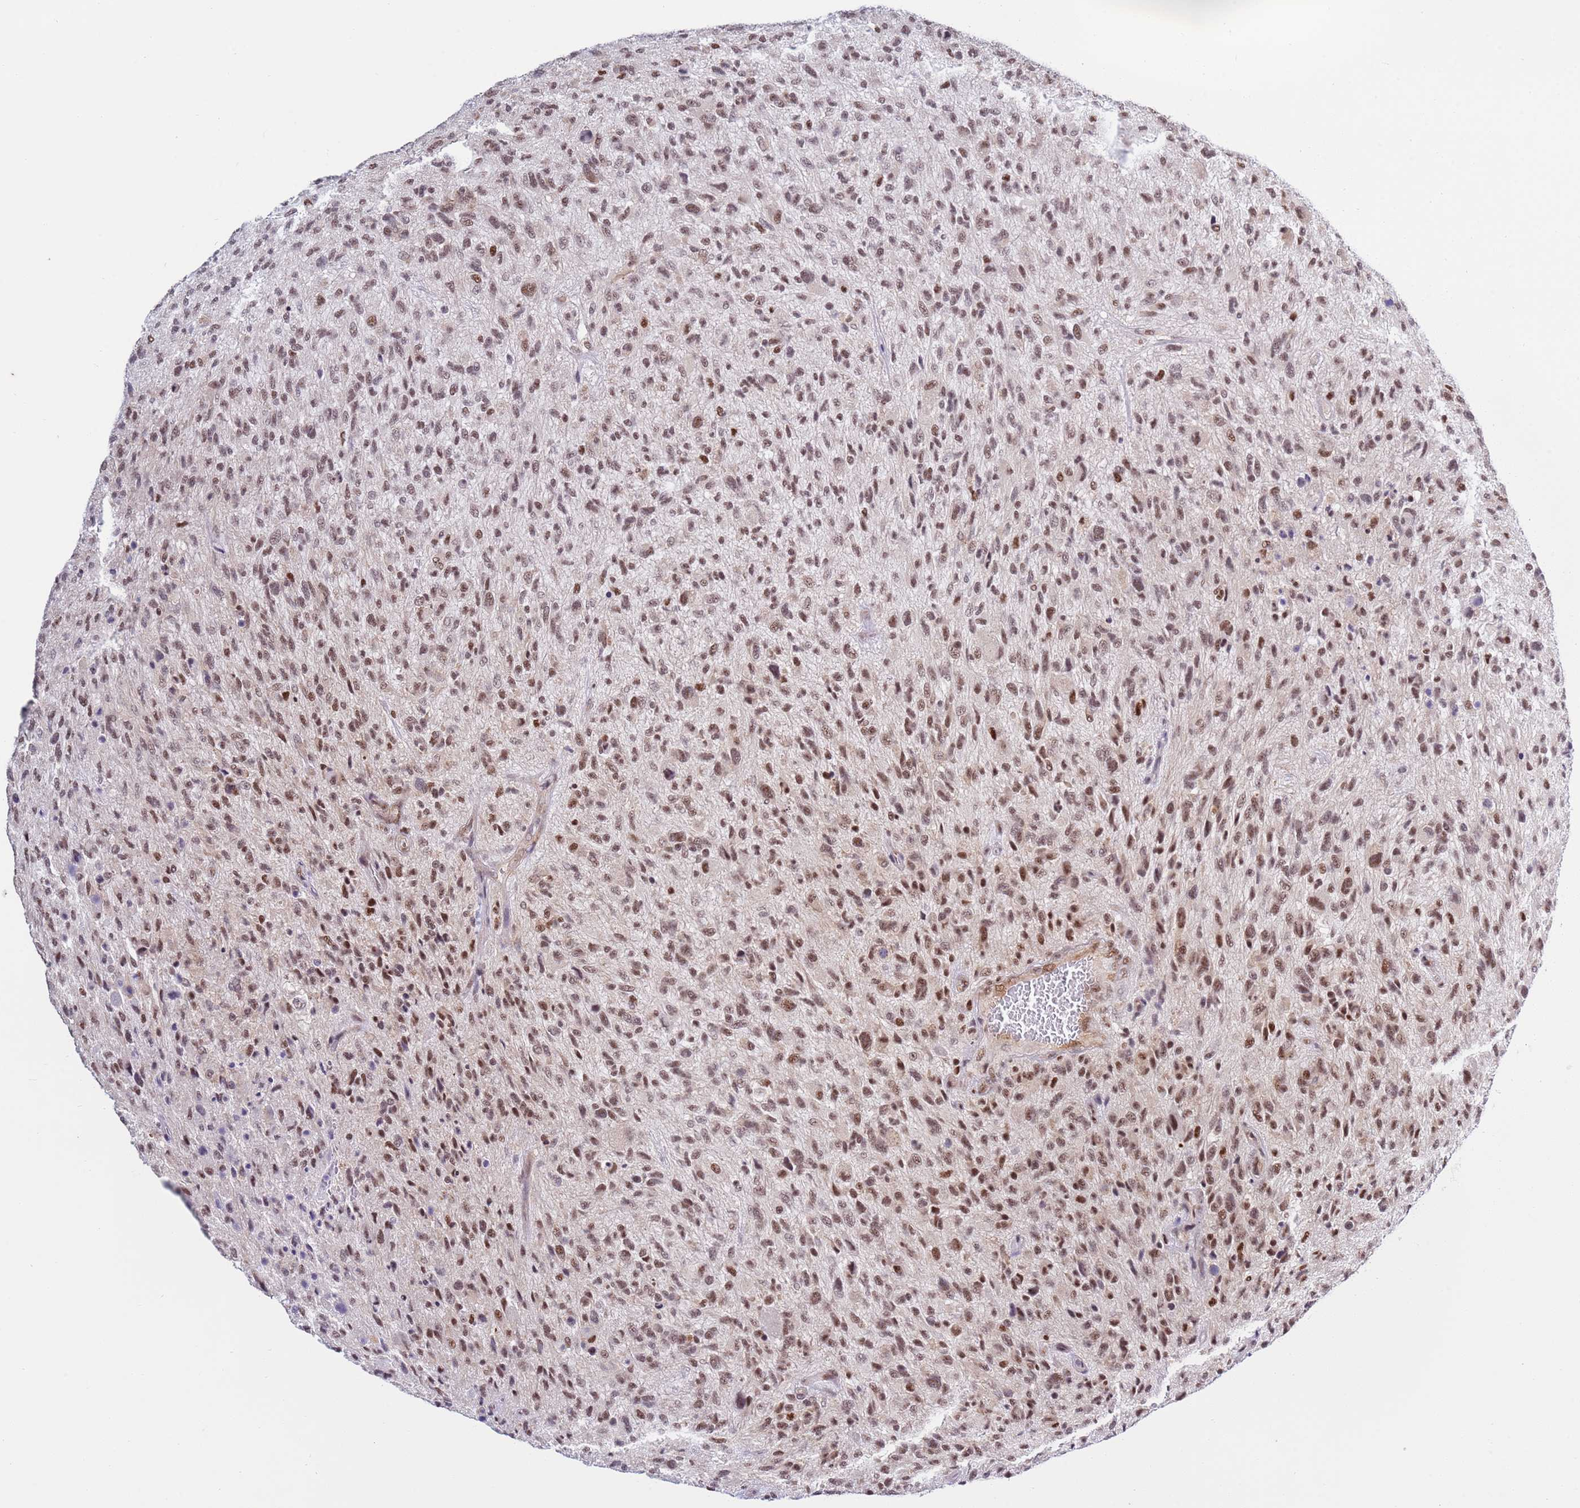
{"staining": {"intensity": "moderate", "quantity": ">75%", "location": "nuclear"}, "tissue": "glioma", "cell_type": "Tumor cells", "image_type": "cancer", "snomed": [{"axis": "morphology", "description": "Glioma, malignant, High grade"}, {"axis": "topography", "description": "Brain"}], "caption": "This image exhibits malignant glioma (high-grade) stained with IHC to label a protein in brown. The nuclear of tumor cells show moderate positivity for the protein. Nuclei are counter-stained blue.", "gene": "PRPF6", "patient": {"sex": "male", "age": 47}}